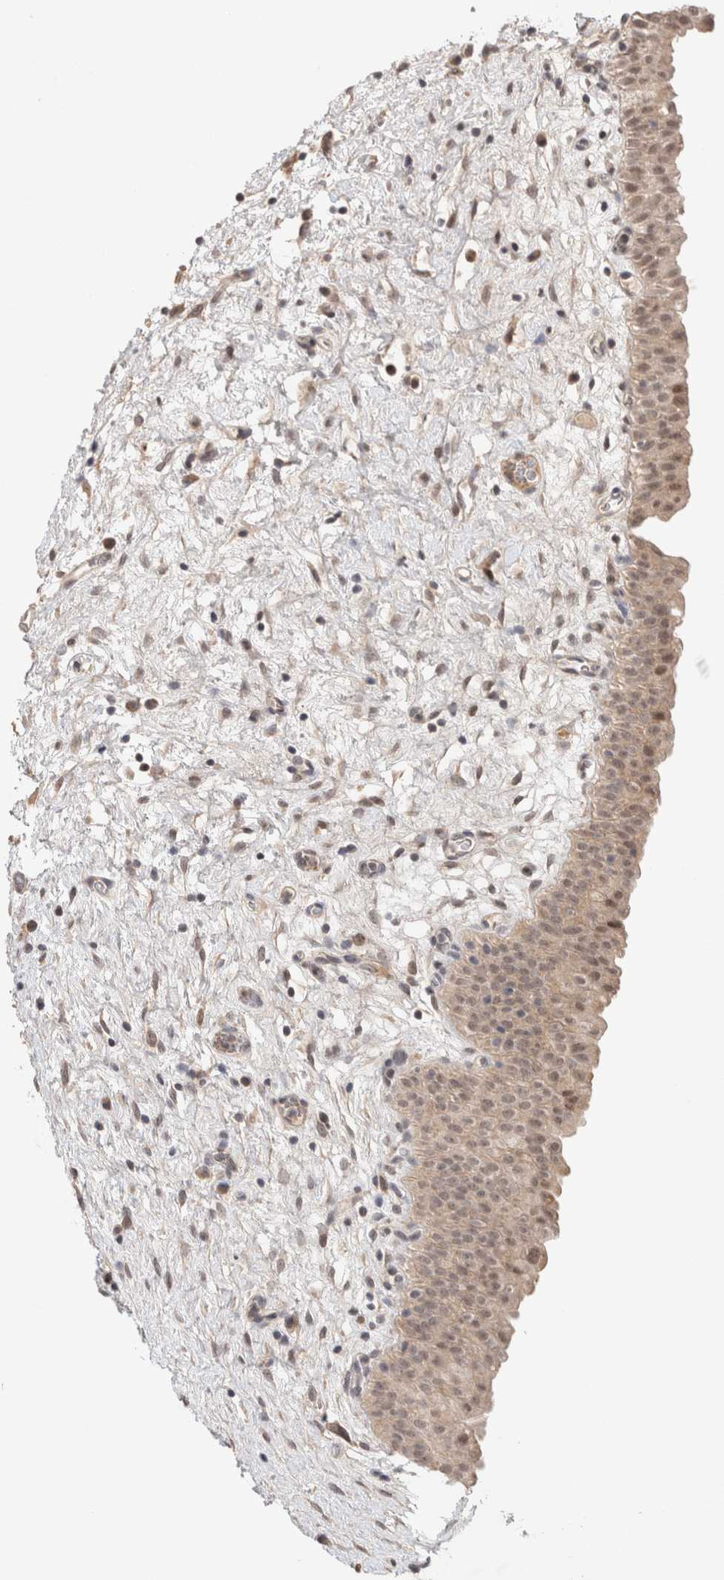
{"staining": {"intensity": "weak", "quantity": ">75%", "location": "cytoplasmic/membranous"}, "tissue": "urinary bladder", "cell_type": "Urothelial cells", "image_type": "normal", "snomed": [{"axis": "morphology", "description": "Normal tissue, NOS"}, {"axis": "topography", "description": "Urinary bladder"}], "caption": "Normal urinary bladder reveals weak cytoplasmic/membranous staining in about >75% of urothelial cells, visualized by immunohistochemistry. The protein of interest is stained brown, and the nuclei are stained in blue (DAB IHC with brightfield microscopy, high magnification).", "gene": "SYDE2", "patient": {"sex": "male", "age": 82}}